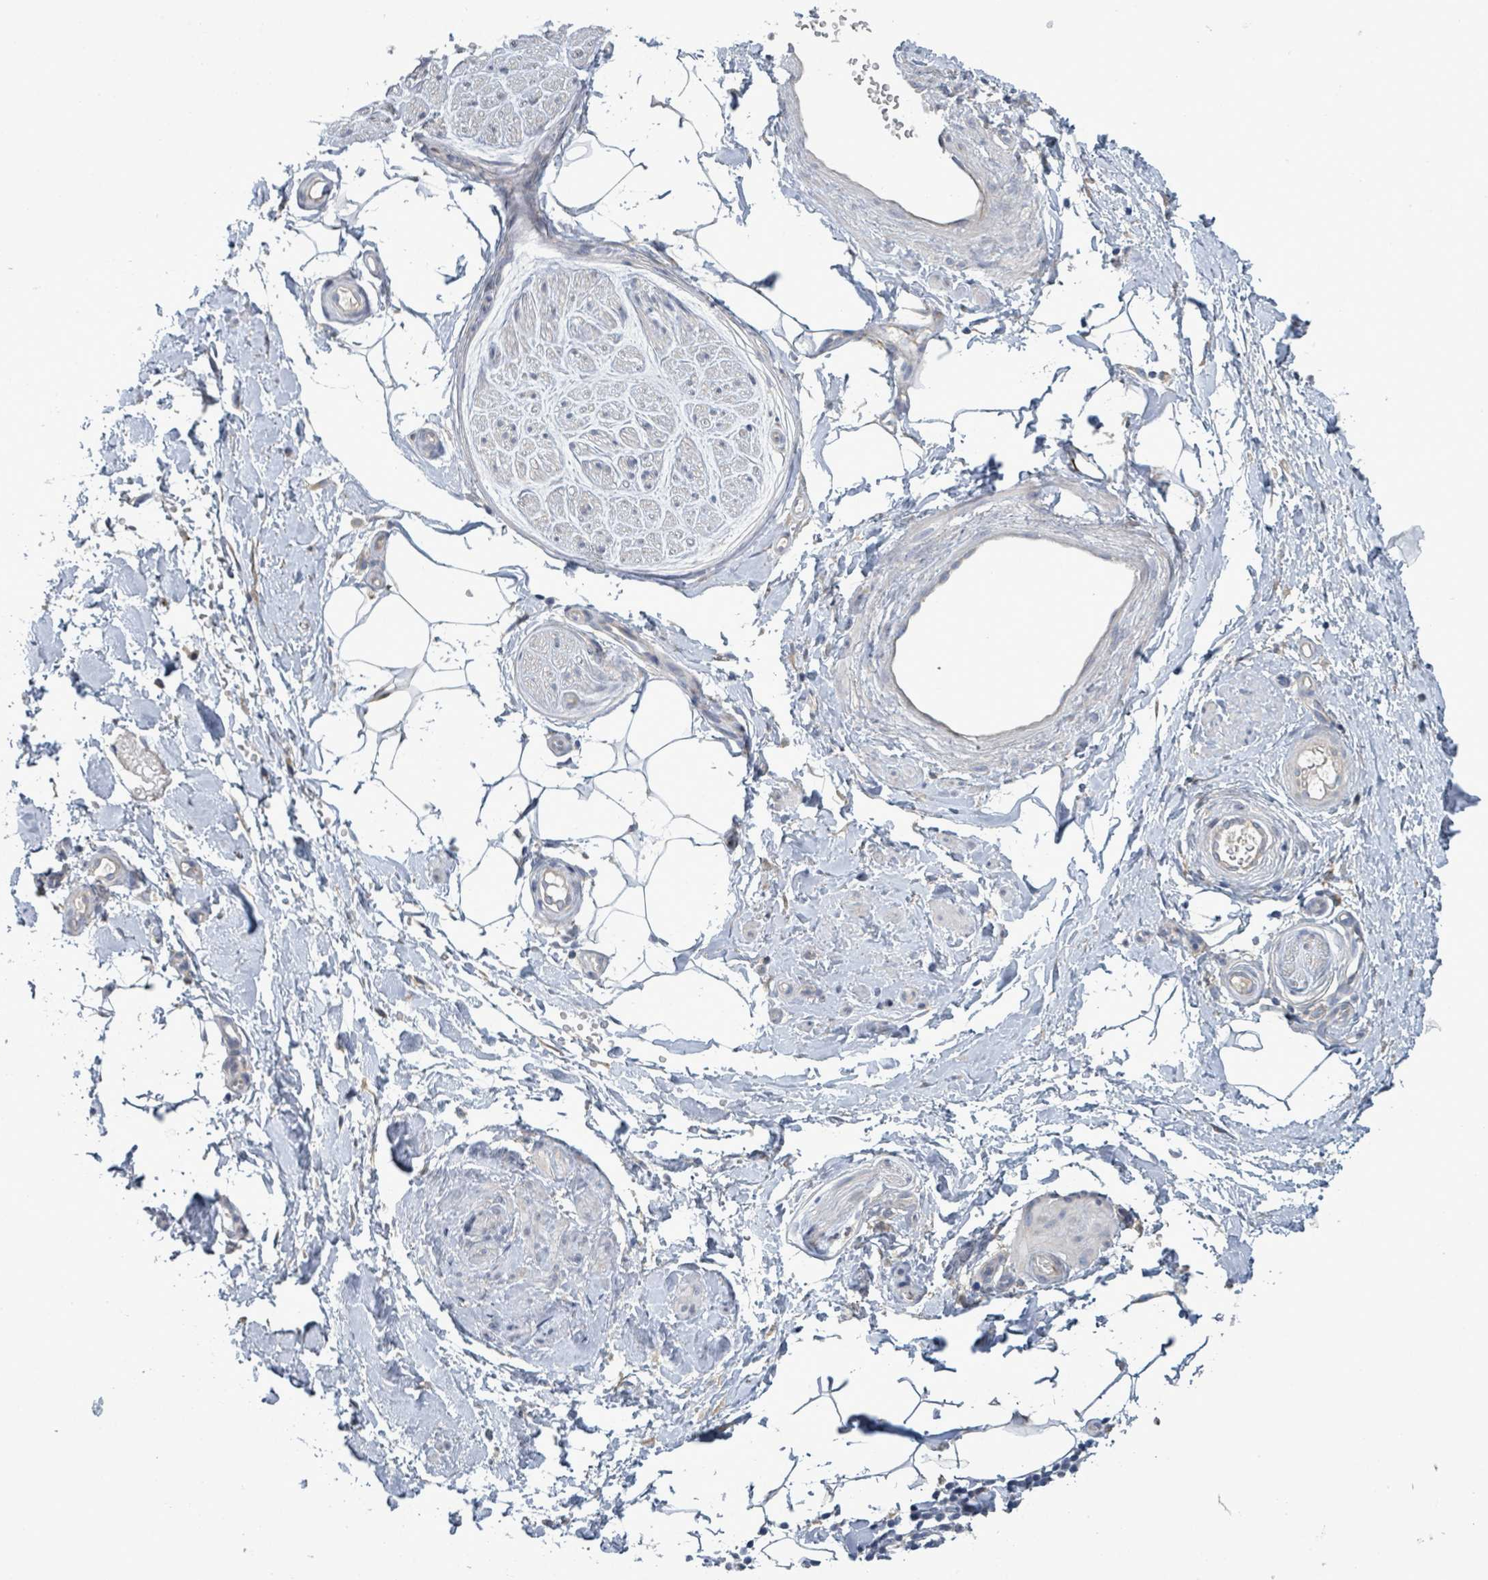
{"staining": {"intensity": "negative", "quantity": "none", "location": "none"}, "tissue": "adipose tissue", "cell_type": "Adipocytes", "image_type": "normal", "snomed": [{"axis": "morphology", "description": "Normal tissue, NOS"}, {"axis": "topography", "description": "Soft tissue"}, {"axis": "topography", "description": "Adipose tissue"}, {"axis": "topography", "description": "Vascular tissue"}, {"axis": "topography", "description": "Peripheral nerve tissue"}], "caption": "Histopathology image shows no significant protein expression in adipocytes of normal adipose tissue.", "gene": "ATP13A1", "patient": {"sex": "male", "age": 74}}